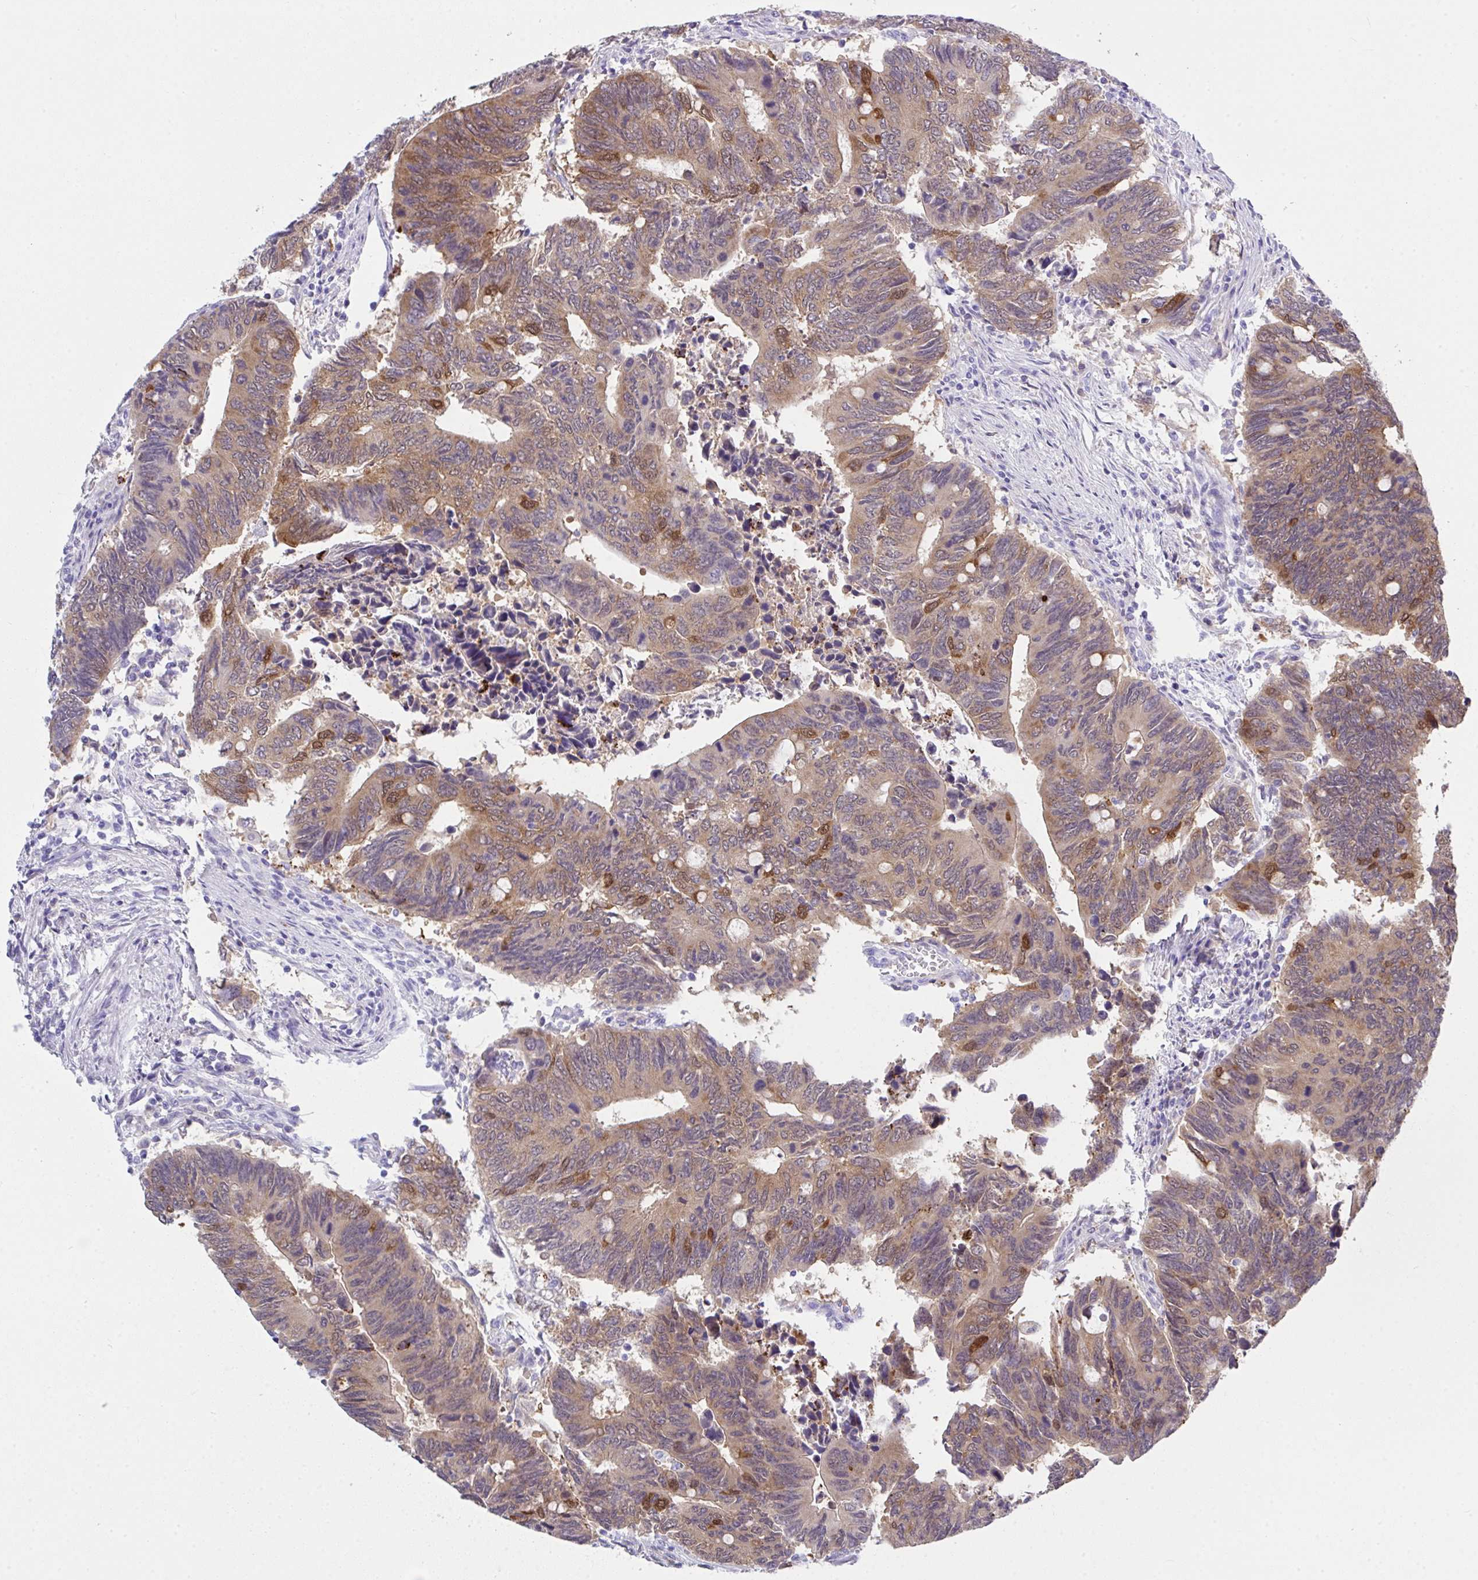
{"staining": {"intensity": "moderate", "quantity": "25%-75%", "location": "cytoplasmic/membranous"}, "tissue": "colorectal cancer", "cell_type": "Tumor cells", "image_type": "cancer", "snomed": [{"axis": "morphology", "description": "Adenocarcinoma, NOS"}, {"axis": "topography", "description": "Colon"}], "caption": "A high-resolution micrograph shows IHC staining of colorectal cancer, which demonstrates moderate cytoplasmic/membranous staining in approximately 25%-75% of tumor cells.", "gene": "LGALS4", "patient": {"sex": "male", "age": 87}}